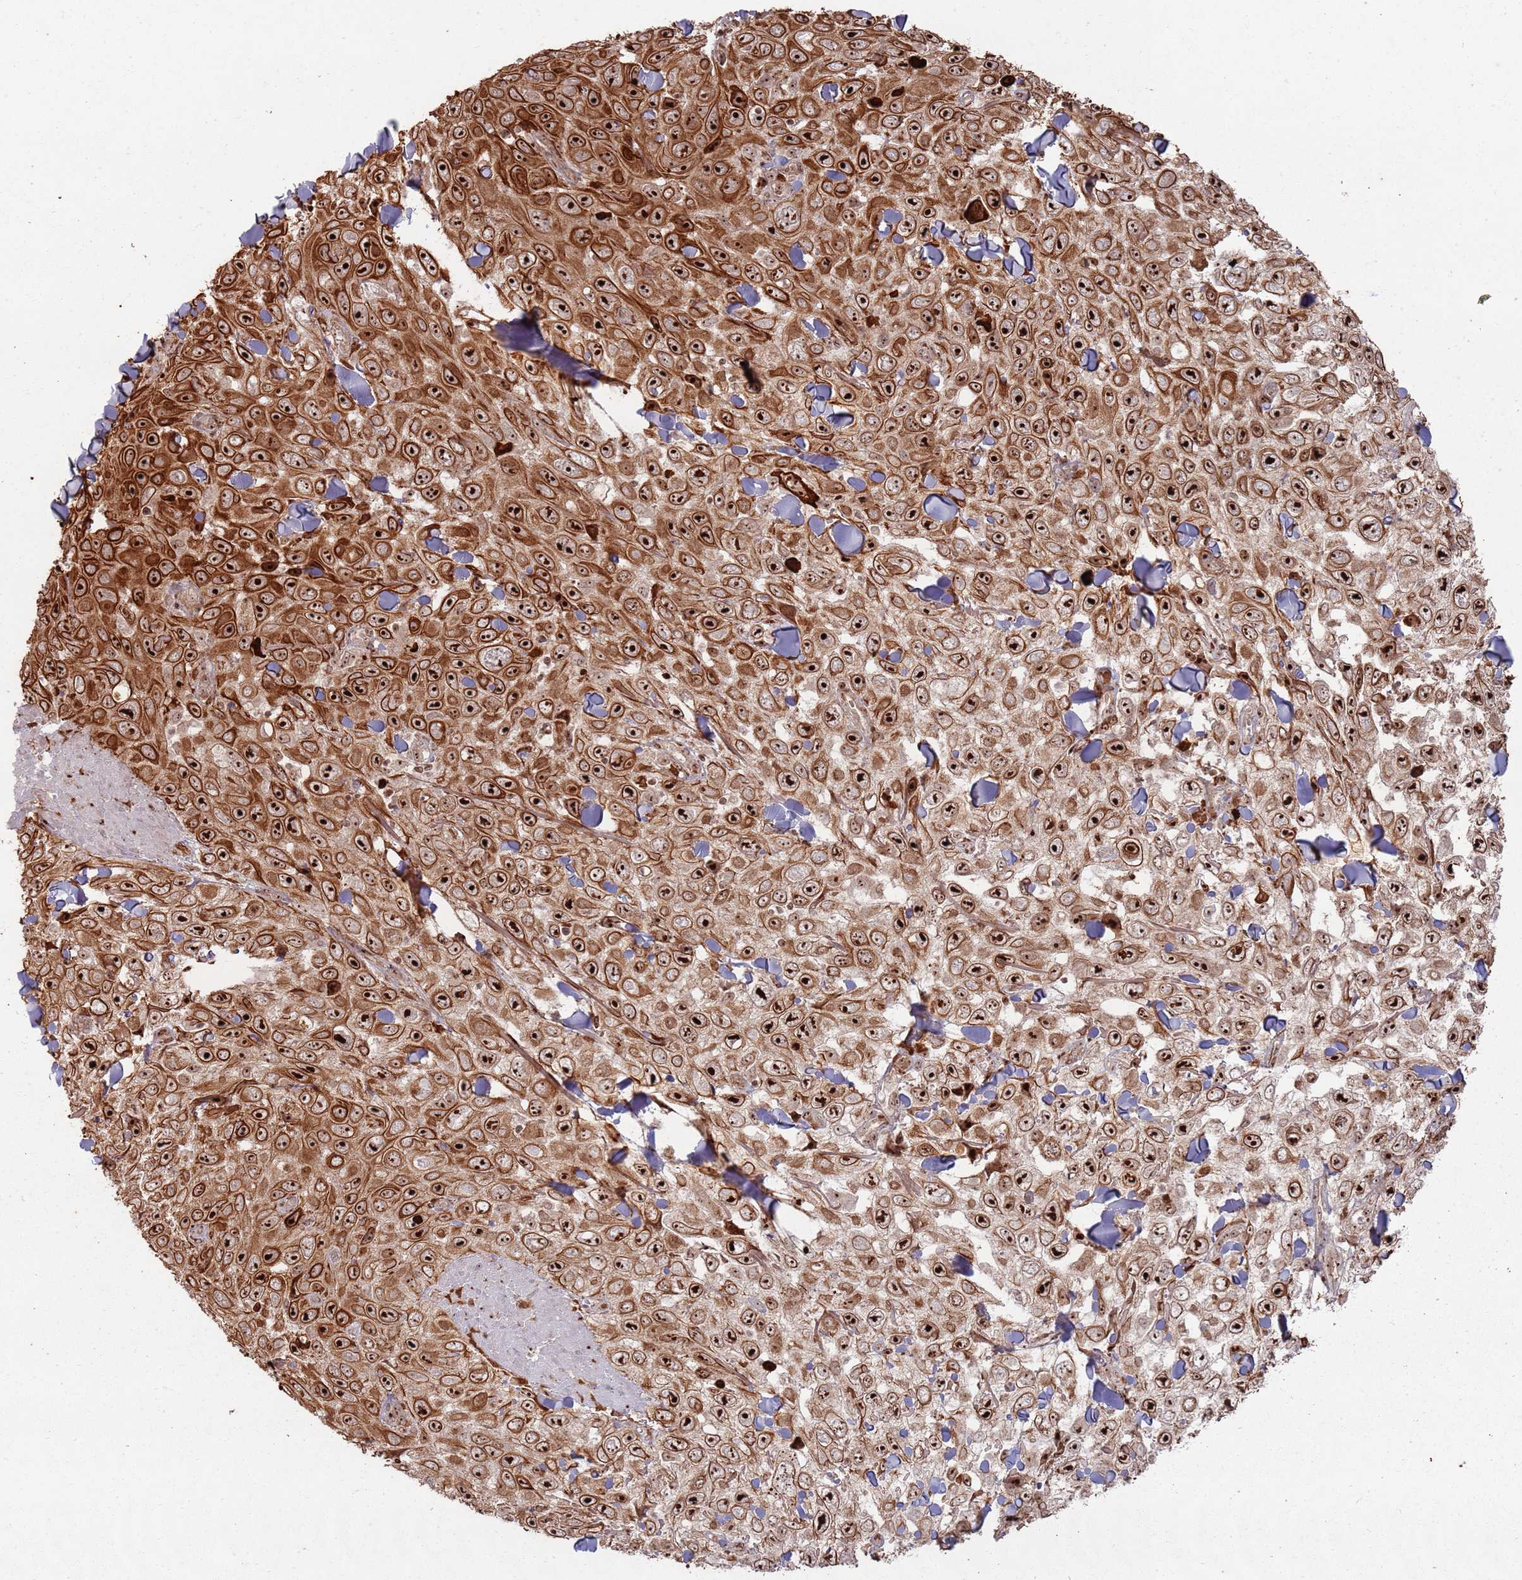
{"staining": {"intensity": "strong", "quantity": ">75%", "location": "cytoplasmic/membranous,nuclear"}, "tissue": "skin cancer", "cell_type": "Tumor cells", "image_type": "cancer", "snomed": [{"axis": "morphology", "description": "Squamous cell carcinoma, NOS"}, {"axis": "topography", "description": "Skin"}], "caption": "Squamous cell carcinoma (skin) tissue exhibits strong cytoplasmic/membranous and nuclear expression in about >75% of tumor cells", "gene": "UTP11", "patient": {"sex": "male", "age": 82}}